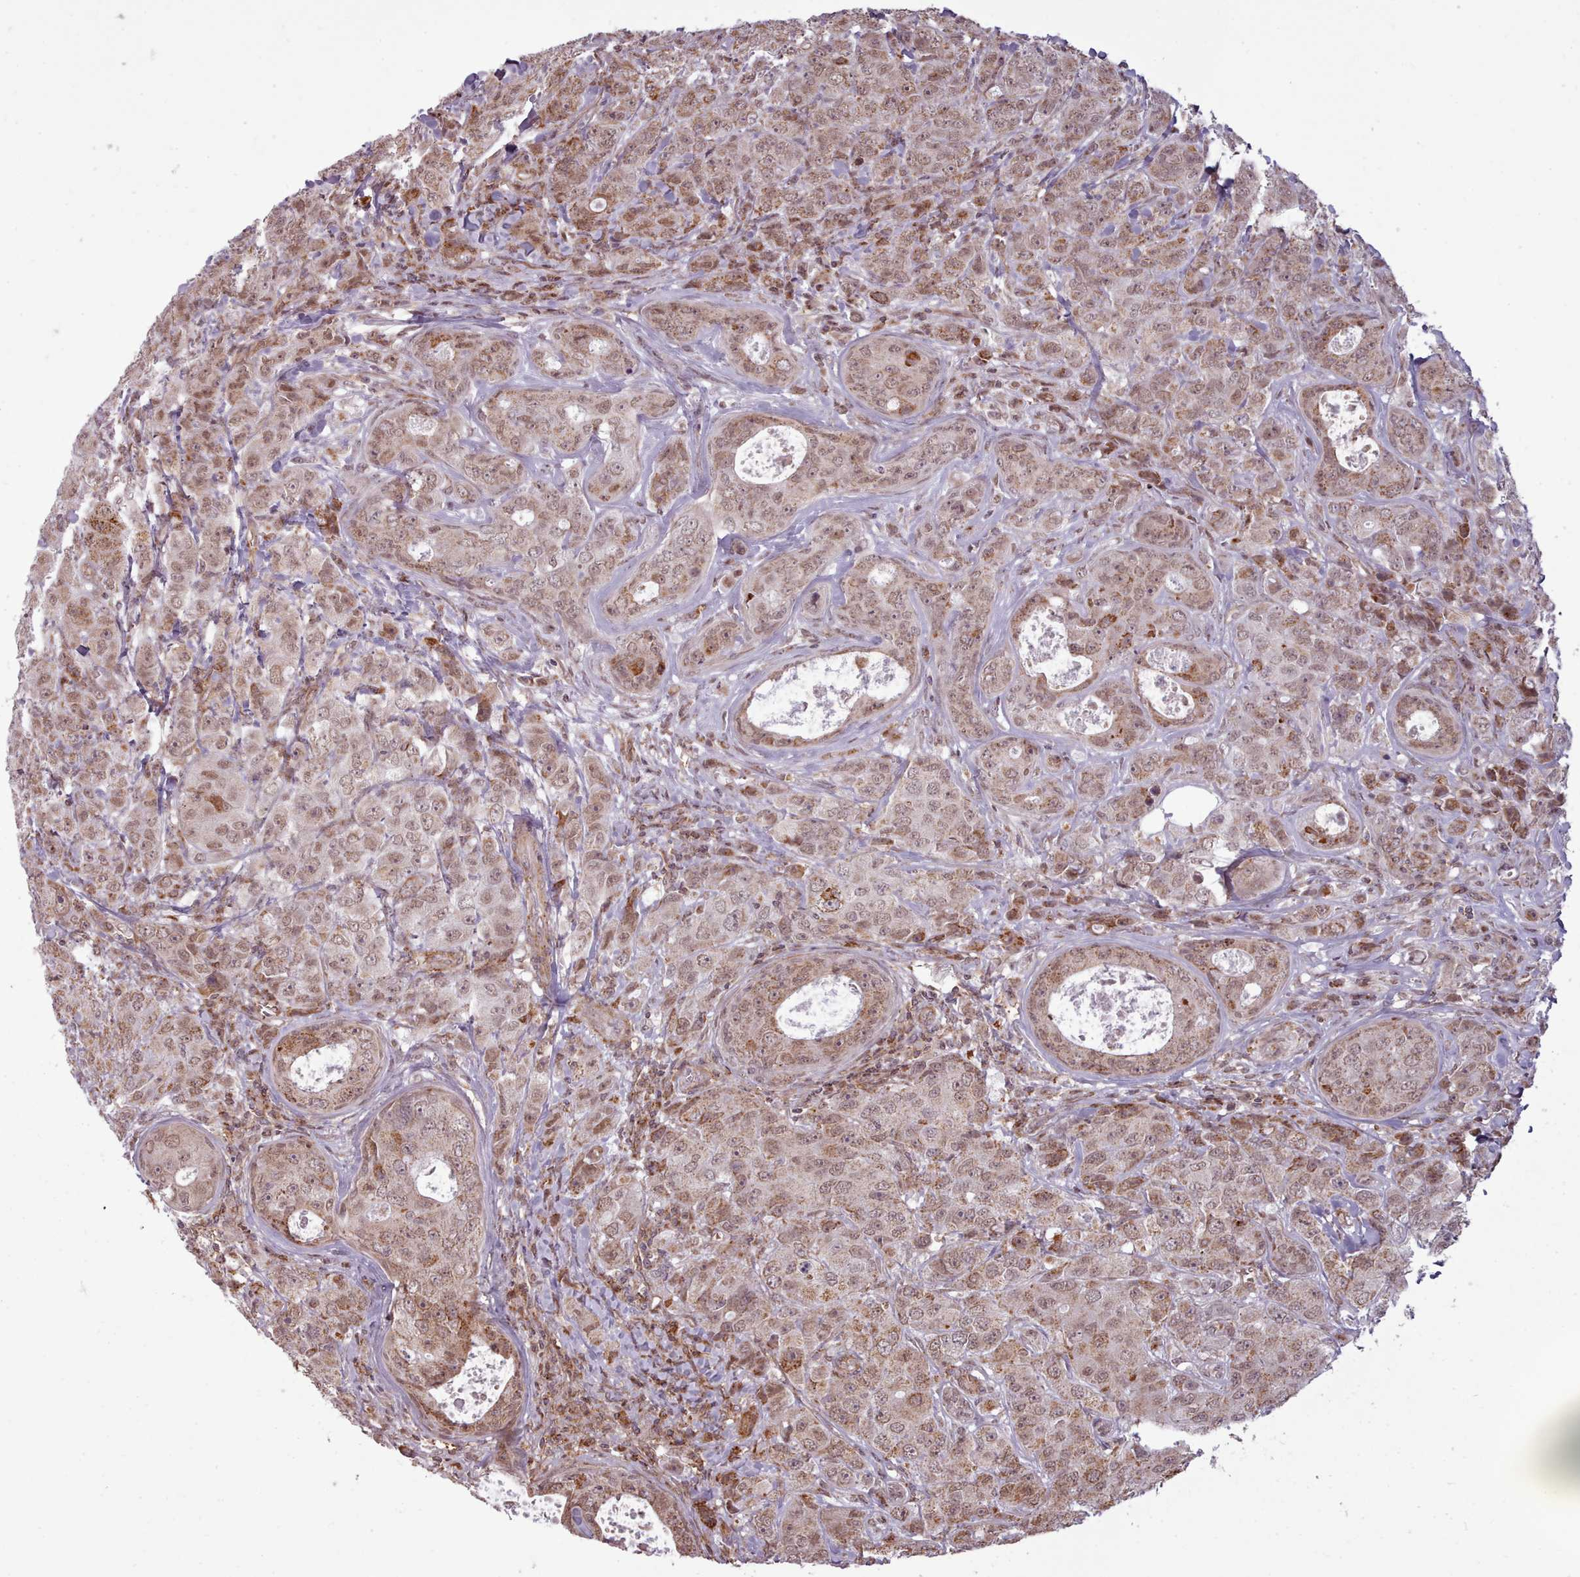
{"staining": {"intensity": "moderate", "quantity": ">75%", "location": "cytoplasmic/membranous,nuclear"}, "tissue": "breast cancer", "cell_type": "Tumor cells", "image_type": "cancer", "snomed": [{"axis": "morphology", "description": "Duct carcinoma"}, {"axis": "topography", "description": "Breast"}], "caption": "A high-resolution photomicrograph shows immunohistochemistry (IHC) staining of breast infiltrating ductal carcinoma, which displays moderate cytoplasmic/membranous and nuclear expression in about >75% of tumor cells.", "gene": "ZMYM4", "patient": {"sex": "female", "age": 43}}